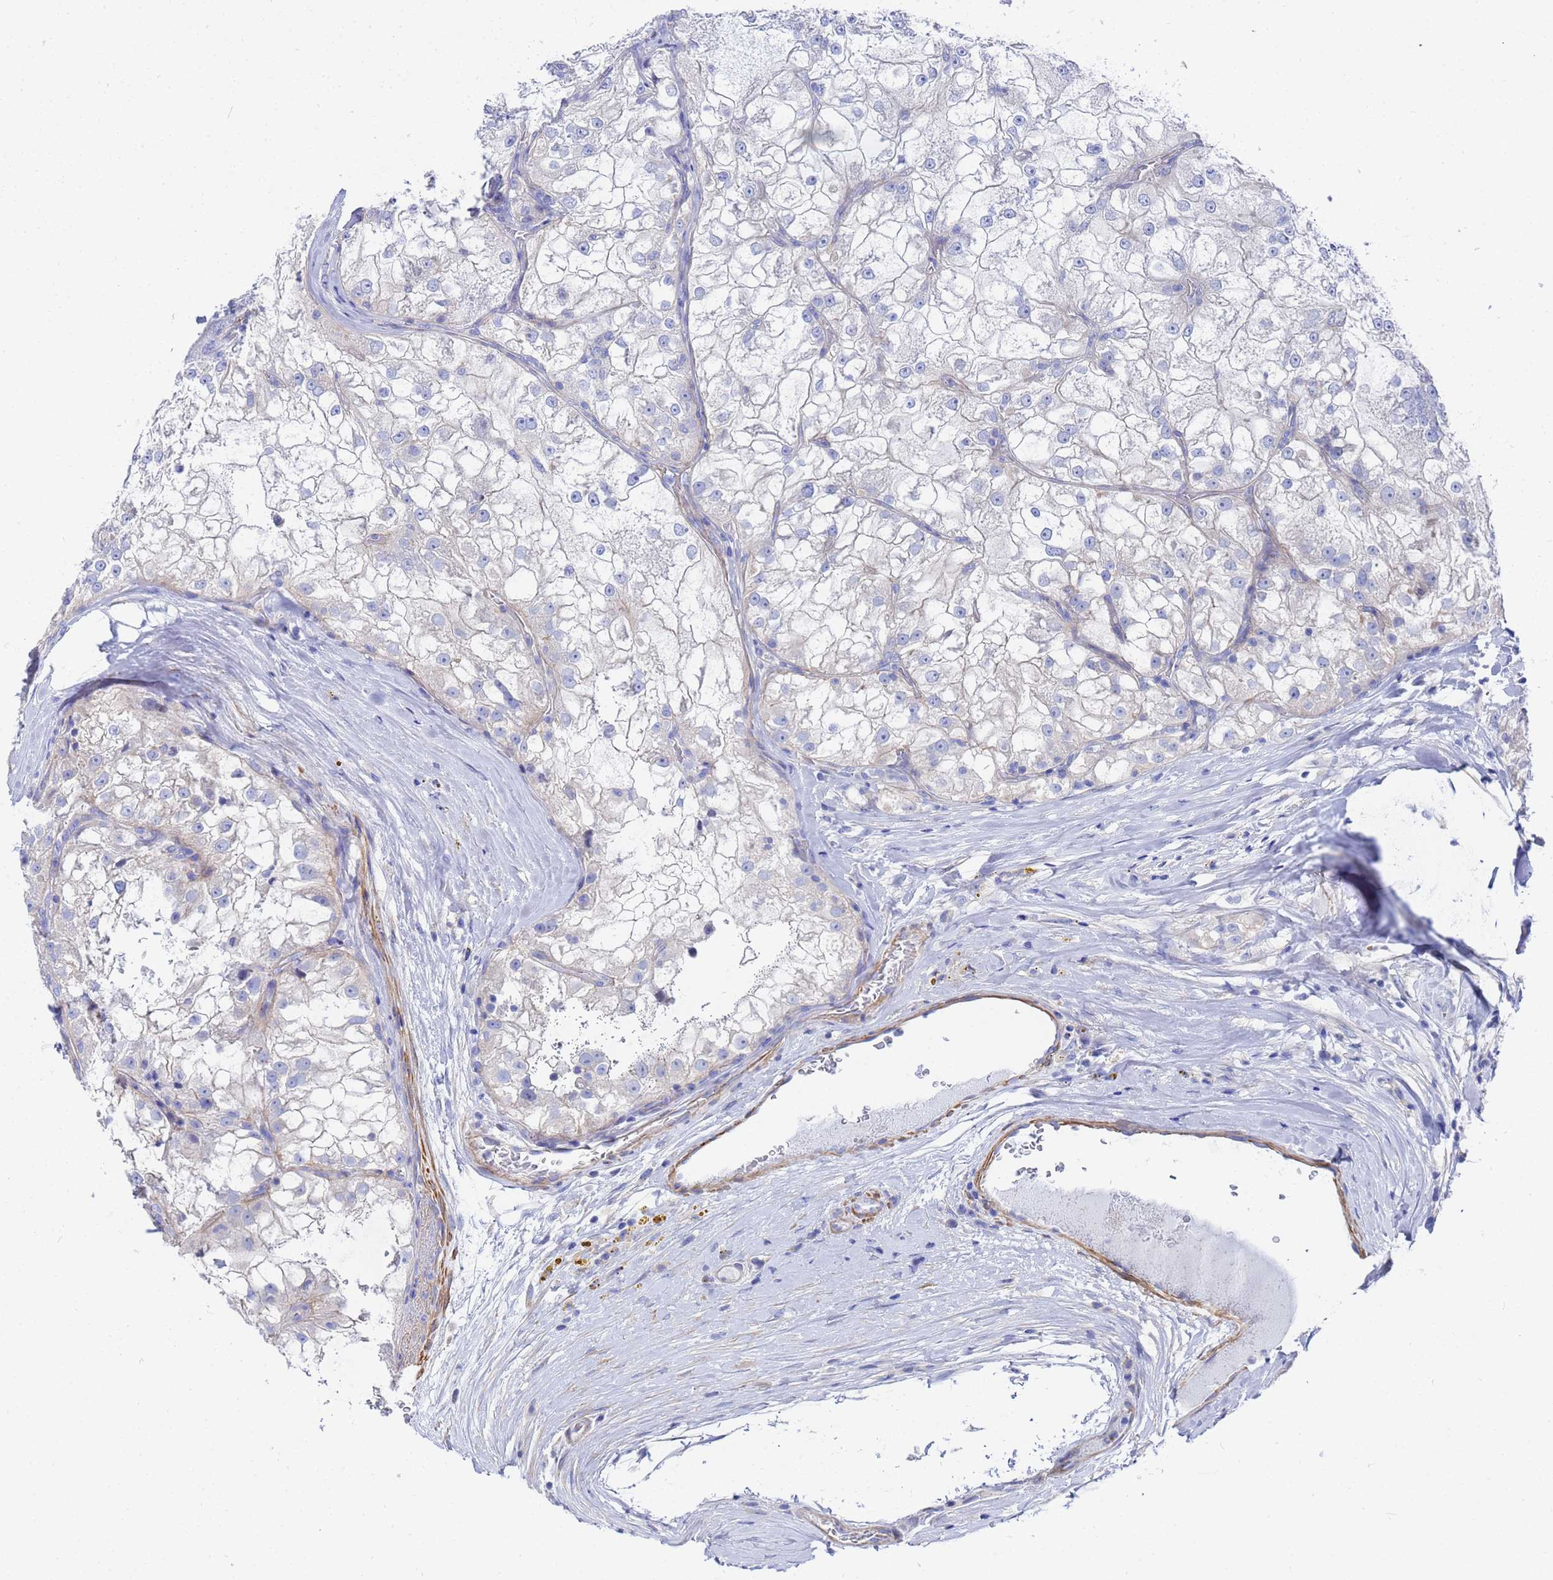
{"staining": {"intensity": "negative", "quantity": "none", "location": "none"}, "tissue": "renal cancer", "cell_type": "Tumor cells", "image_type": "cancer", "snomed": [{"axis": "morphology", "description": "Adenocarcinoma, NOS"}, {"axis": "topography", "description": "Kidney"}], "caption": "Tumor cells are negative for protein expression in human adenocarcinoma (renal).", "gene": "RAB39B", "patient": {"sex": "female", "age": 72}}